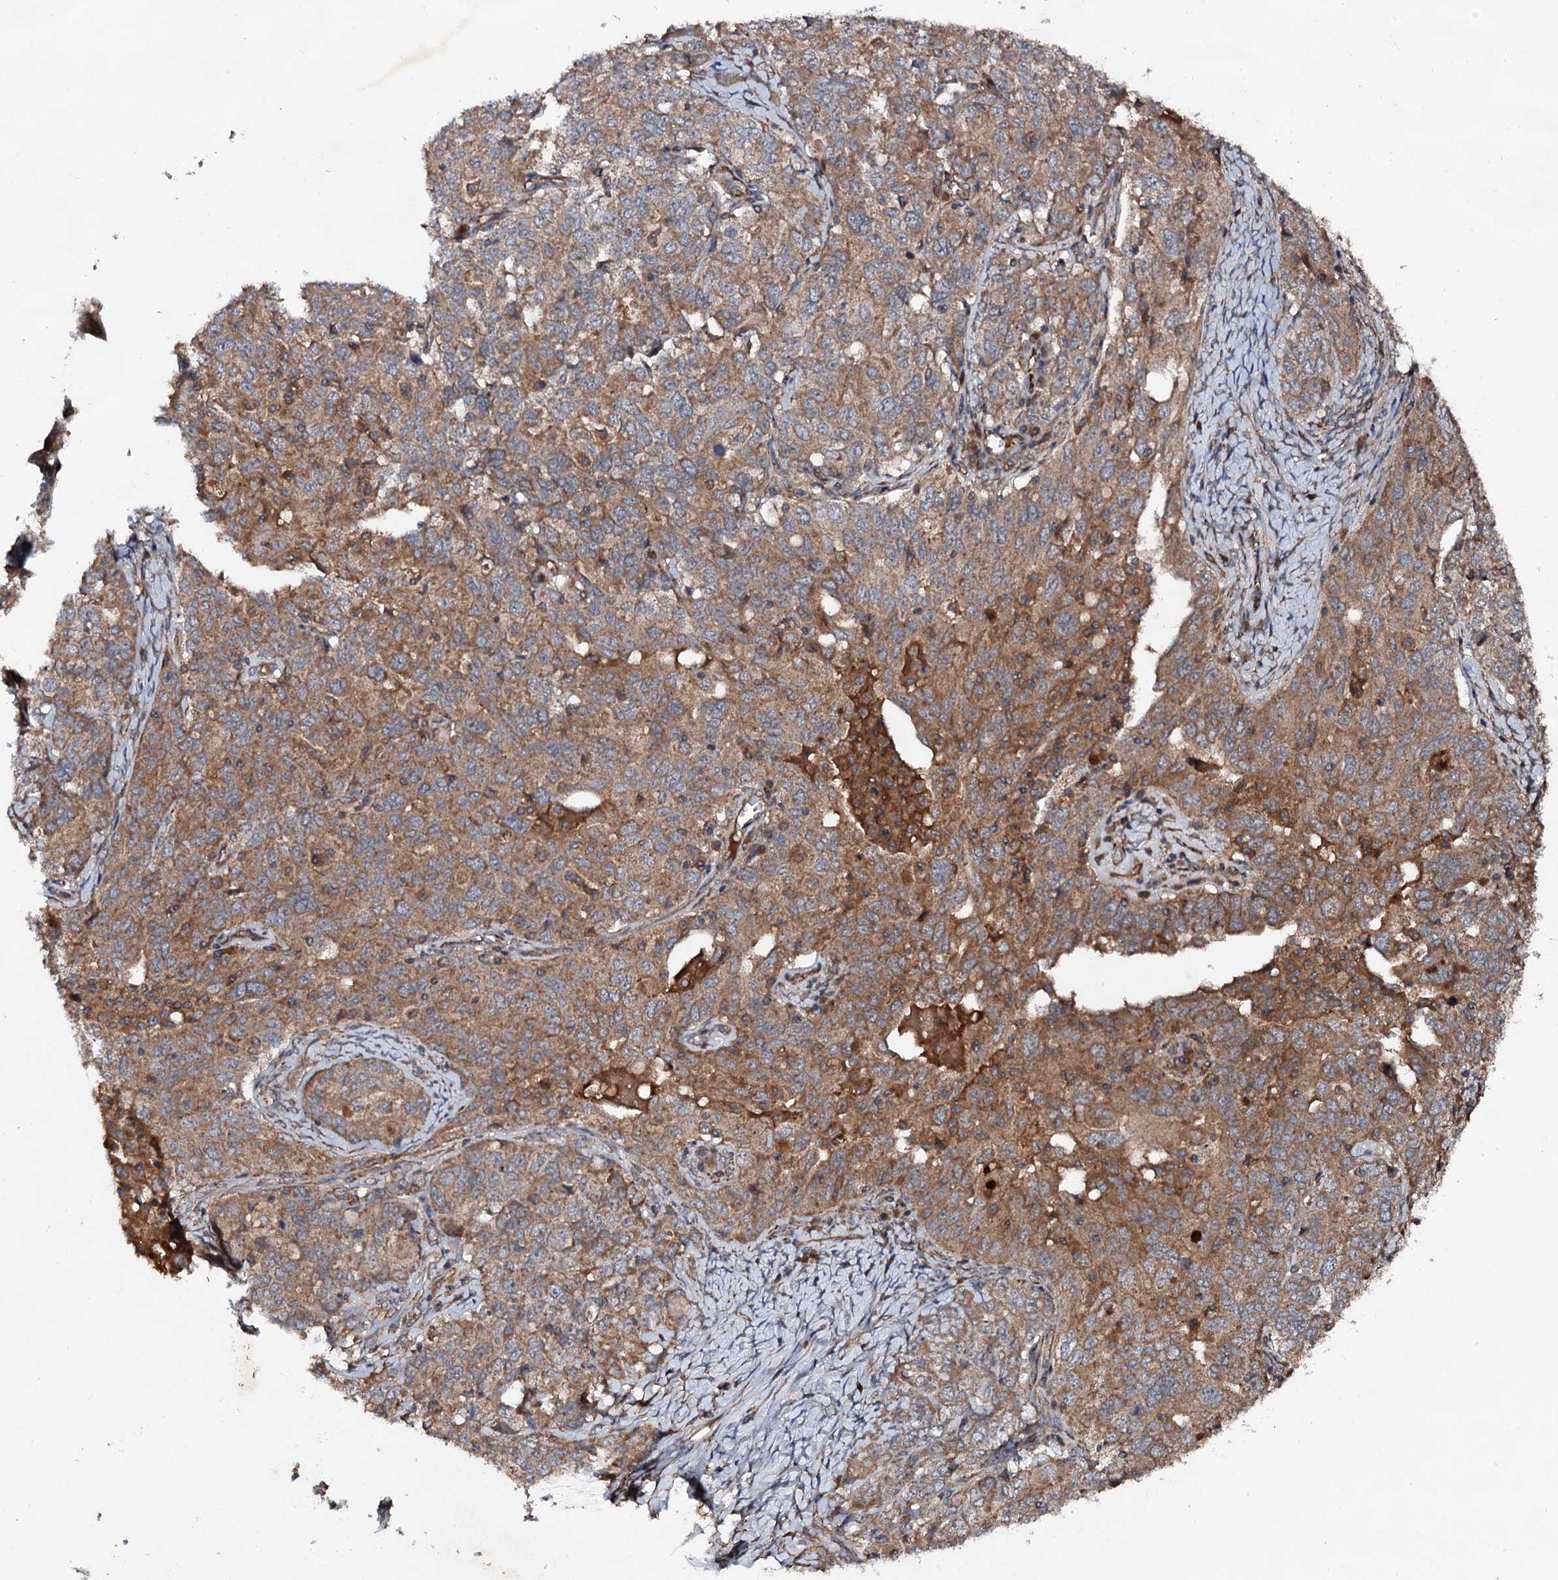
{"staining": {"intensity": "moderate", "quantity": ">75%", "location": "cytoplasmic/membranous"}, "tissue": "ovarian cancer", "cell_type": "Tumor cells", "image_type": "cancer", "snomed": [{"axis": "morphology", "description": "Carcinoma, endometroid"}, {"axis": "topography", "description": "Ovary"}], "caption": "There is medium levels of moderate cytoplasmic/membranous expression in tumor cells of ovarian cancer, as demonstrated by immunohistochemical staining (brown color).", "gene": "TEX9", "patient": {"sex": "female", "age": 62}}